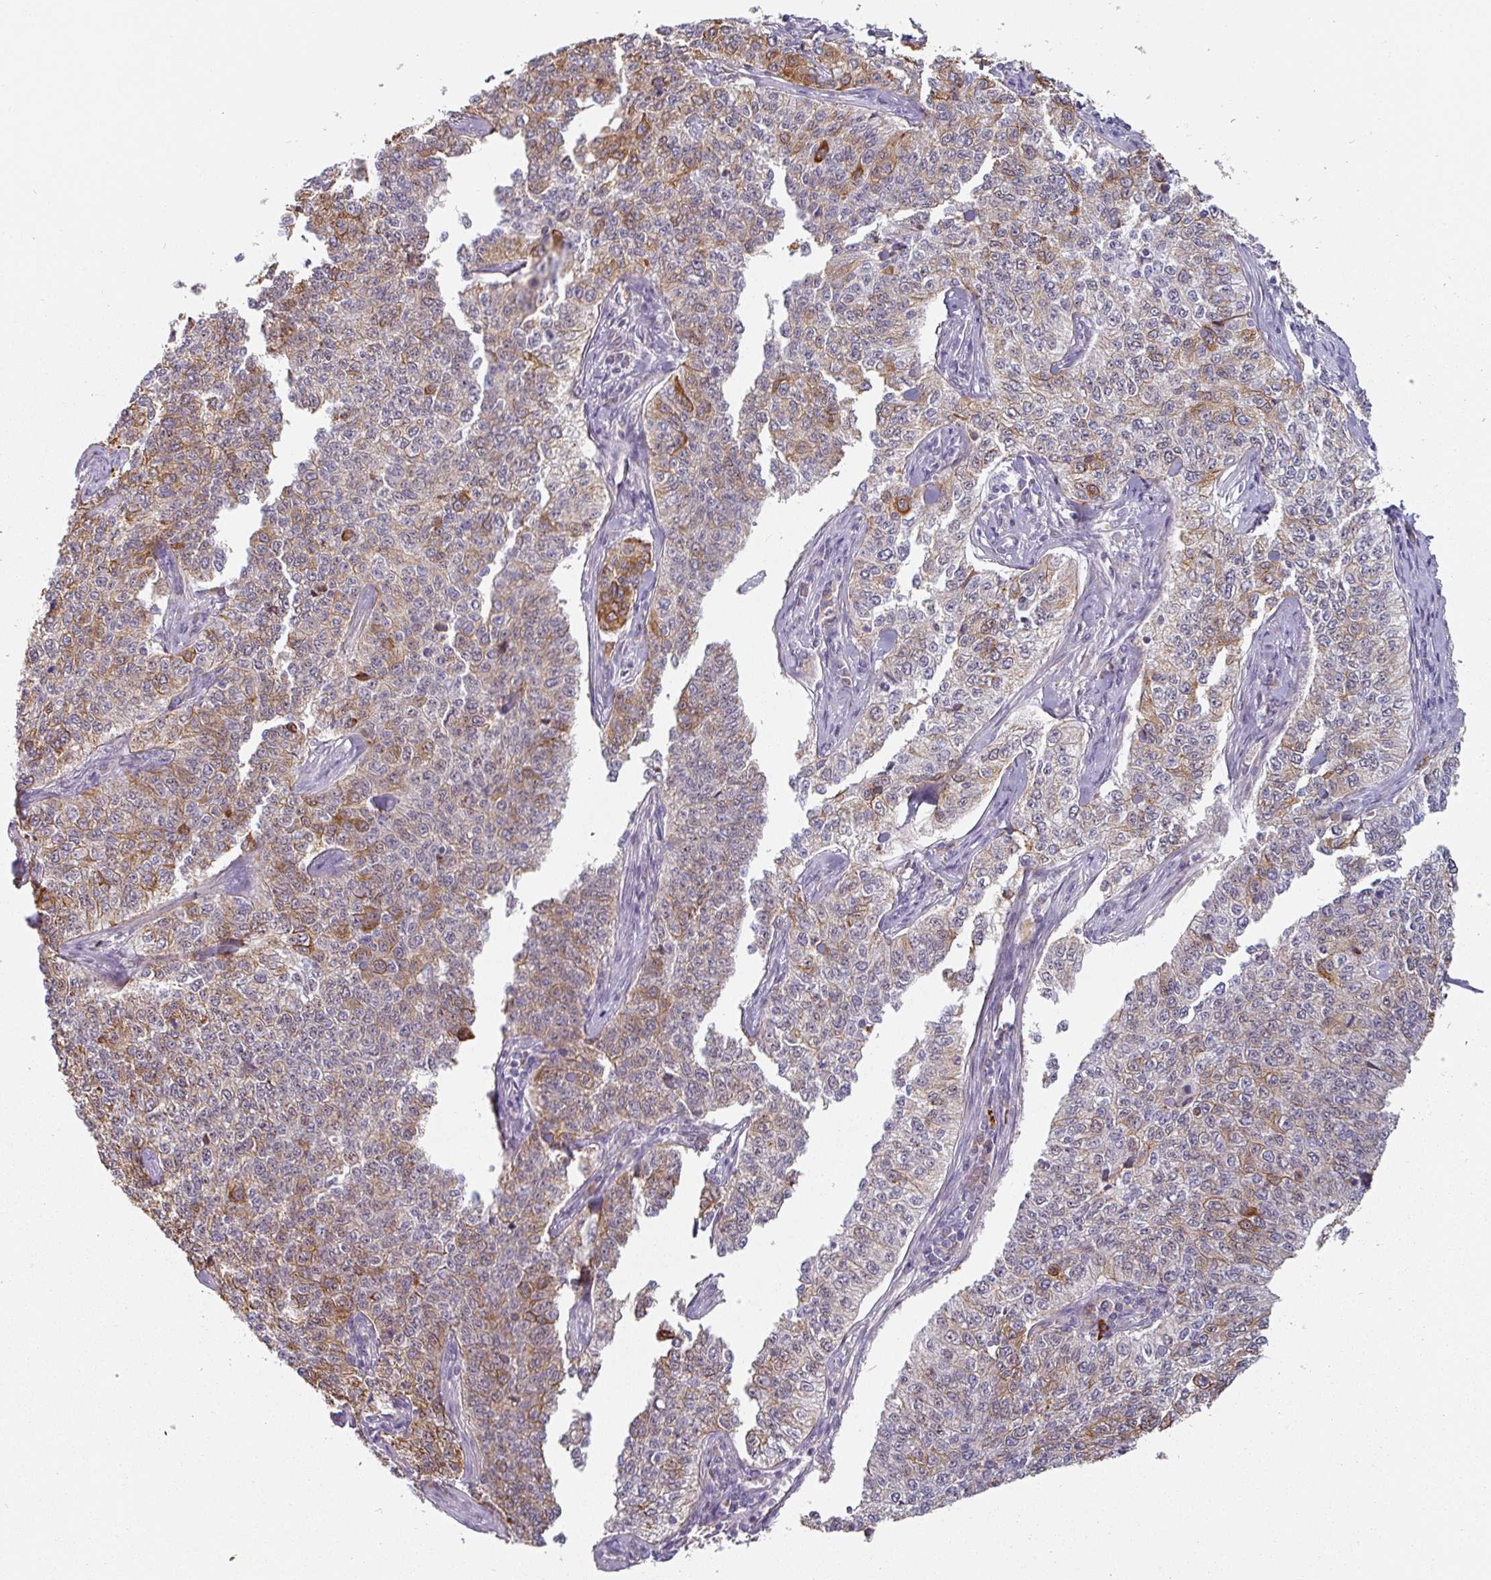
{"staining": {"intensity": "moderate", "quantity": "25%-75%", "location": "cytoplasmic/membranous"}, "tissue": "cervical cancer", "cell_type": "Tumor cells", "image_type": "cancer", "snomed": [{"axis": "morphology", "description": "Squamous cell carcinoma, NOS"}, {"axis": "topography", "description": "Cervix"}], "caption": "An IHC micrograph of tumor tissue is shown. Protein staining in brown highlights moderate cytoplasmic/membranous positivity in squamous cell carcinoma (cervical) within tumor cells. The protein of interest is stained brown, and the nuclei are stained in blue (DAB IHC with brightfield microscopy, high magnification).", "gene": "CEP78", "patient": {"sex": "female", "age": 35}}